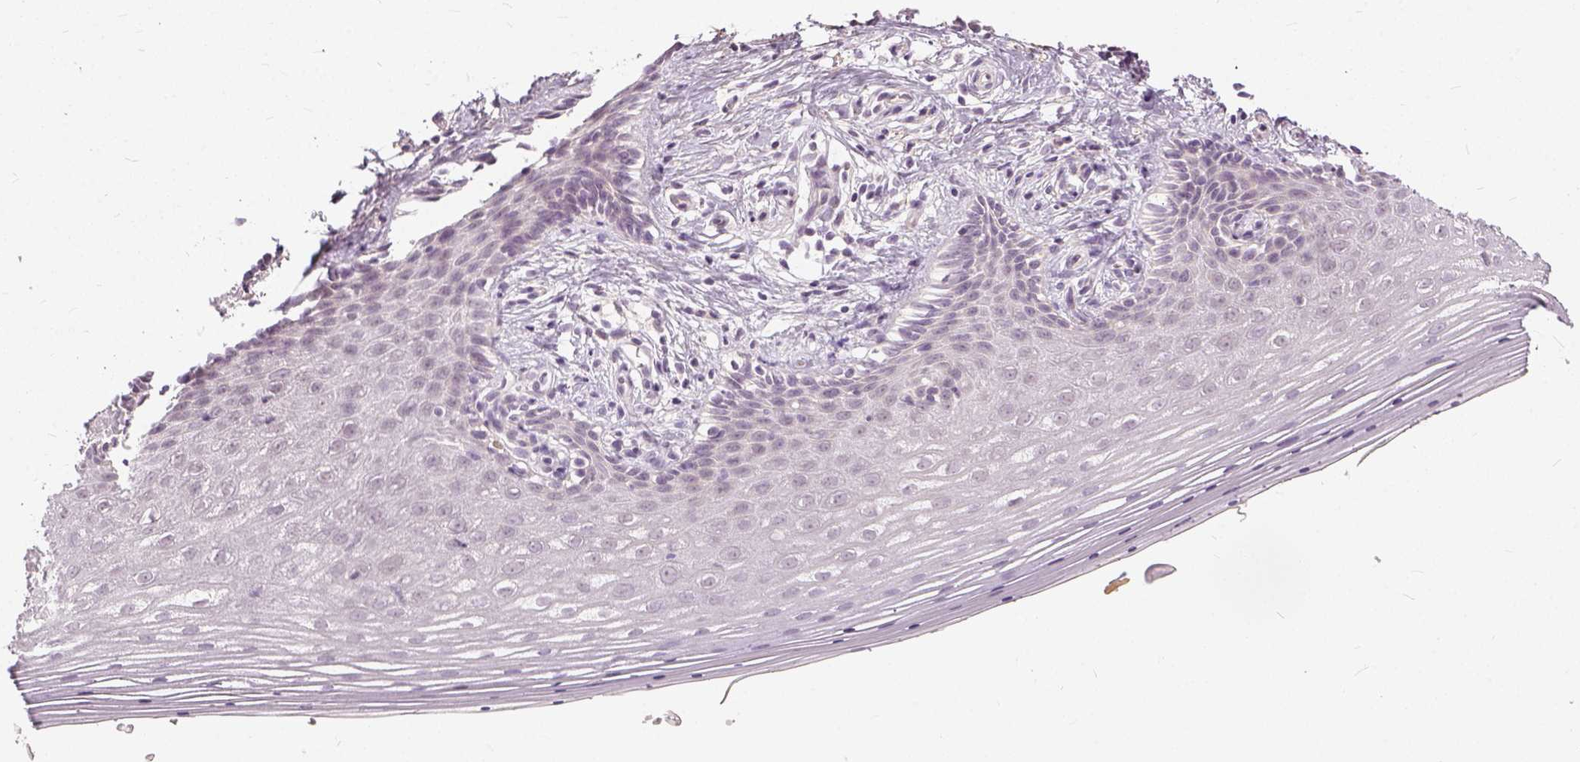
{"staining": {"intensity": "negative", "quantity": "none", "location": "none"}, "tissue": "vagina", "cell_type": "Squamous epithelial cells", "image_type": "normal", "snomed": [{"axis": "morphology", "description": "Normal tissue, NOS"}, {"axis": "topography", "description": "Vagina"}], "caption": "A high-resolution photomicrograph shows IHC staining of normal vagina, which shows no significant expression in squamous epithelial cells. (Brightfield microscopy of DAB (3,3'-diaminobenzidine) IHC at high magnification).", "gene": "ANO2", "patient": {"sex": "female", "age": 42}}